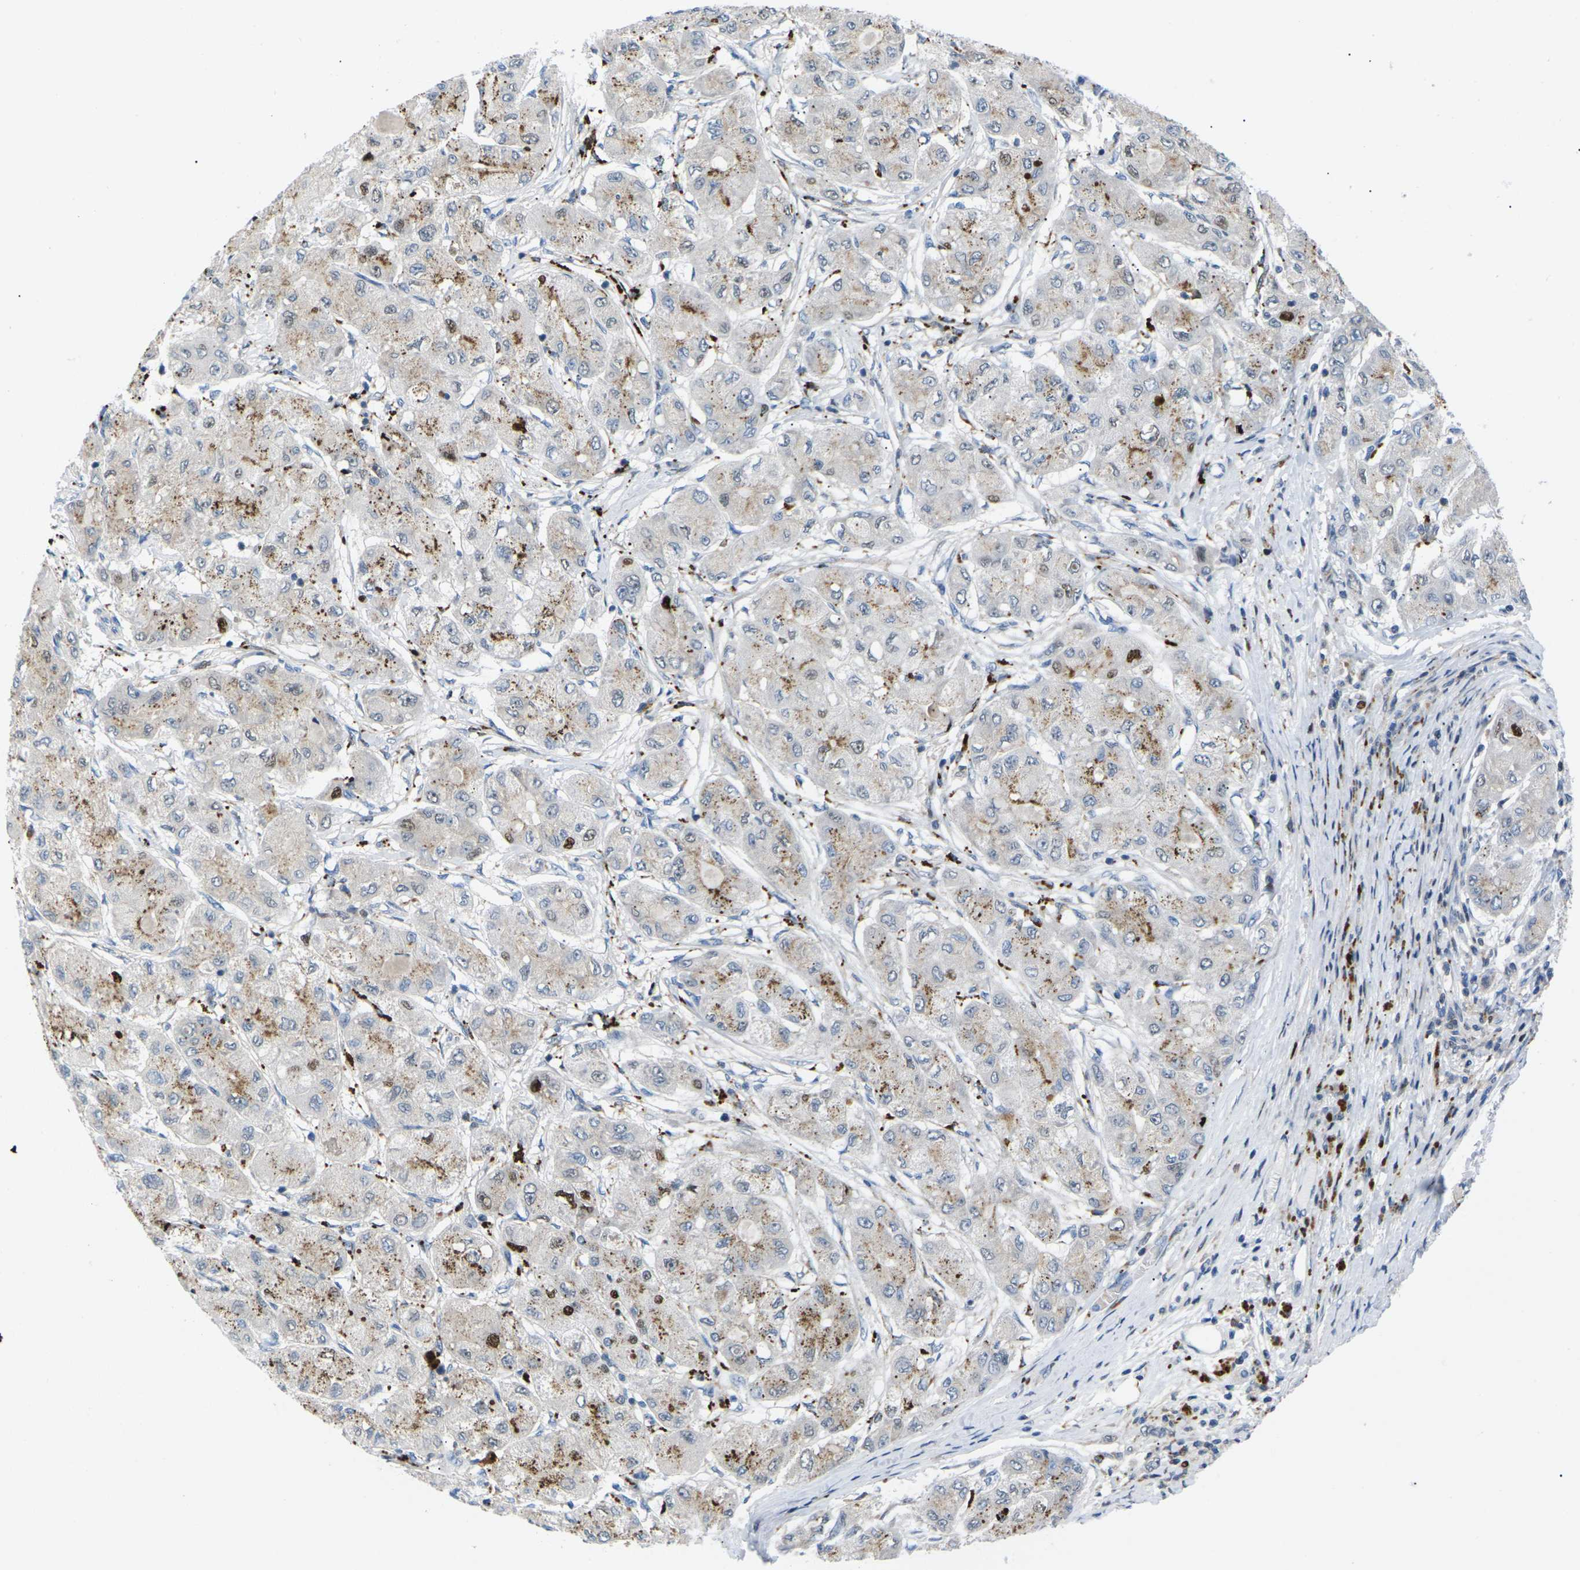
{"staining": {"intensity": "moderate", "quantity": "25%-75%", "location": "cytoplasmic/membranous,nuclear"}, "tissue": "liver cancer", "cell_type": "Tumor cells", "image_type": "cancer", "snomed": [{"axis": "morphology", "description": "Carcinoma, Hepatocellular, NOS"}, {"axis": "topography", "description": "Liver"}], "caption": "A brown stain labels moderate cytoplasmic/membranous and nuclear staining of a protein in liver hepatocellular carcinoma tumor cells. The protein of interest is stained brown, and the nuclei are stained in blue (DAB IHC with brightfield microscopy, high magnification).", "gene": "RPS6KA3", "patient": {"sex": "male", "age": 80}}